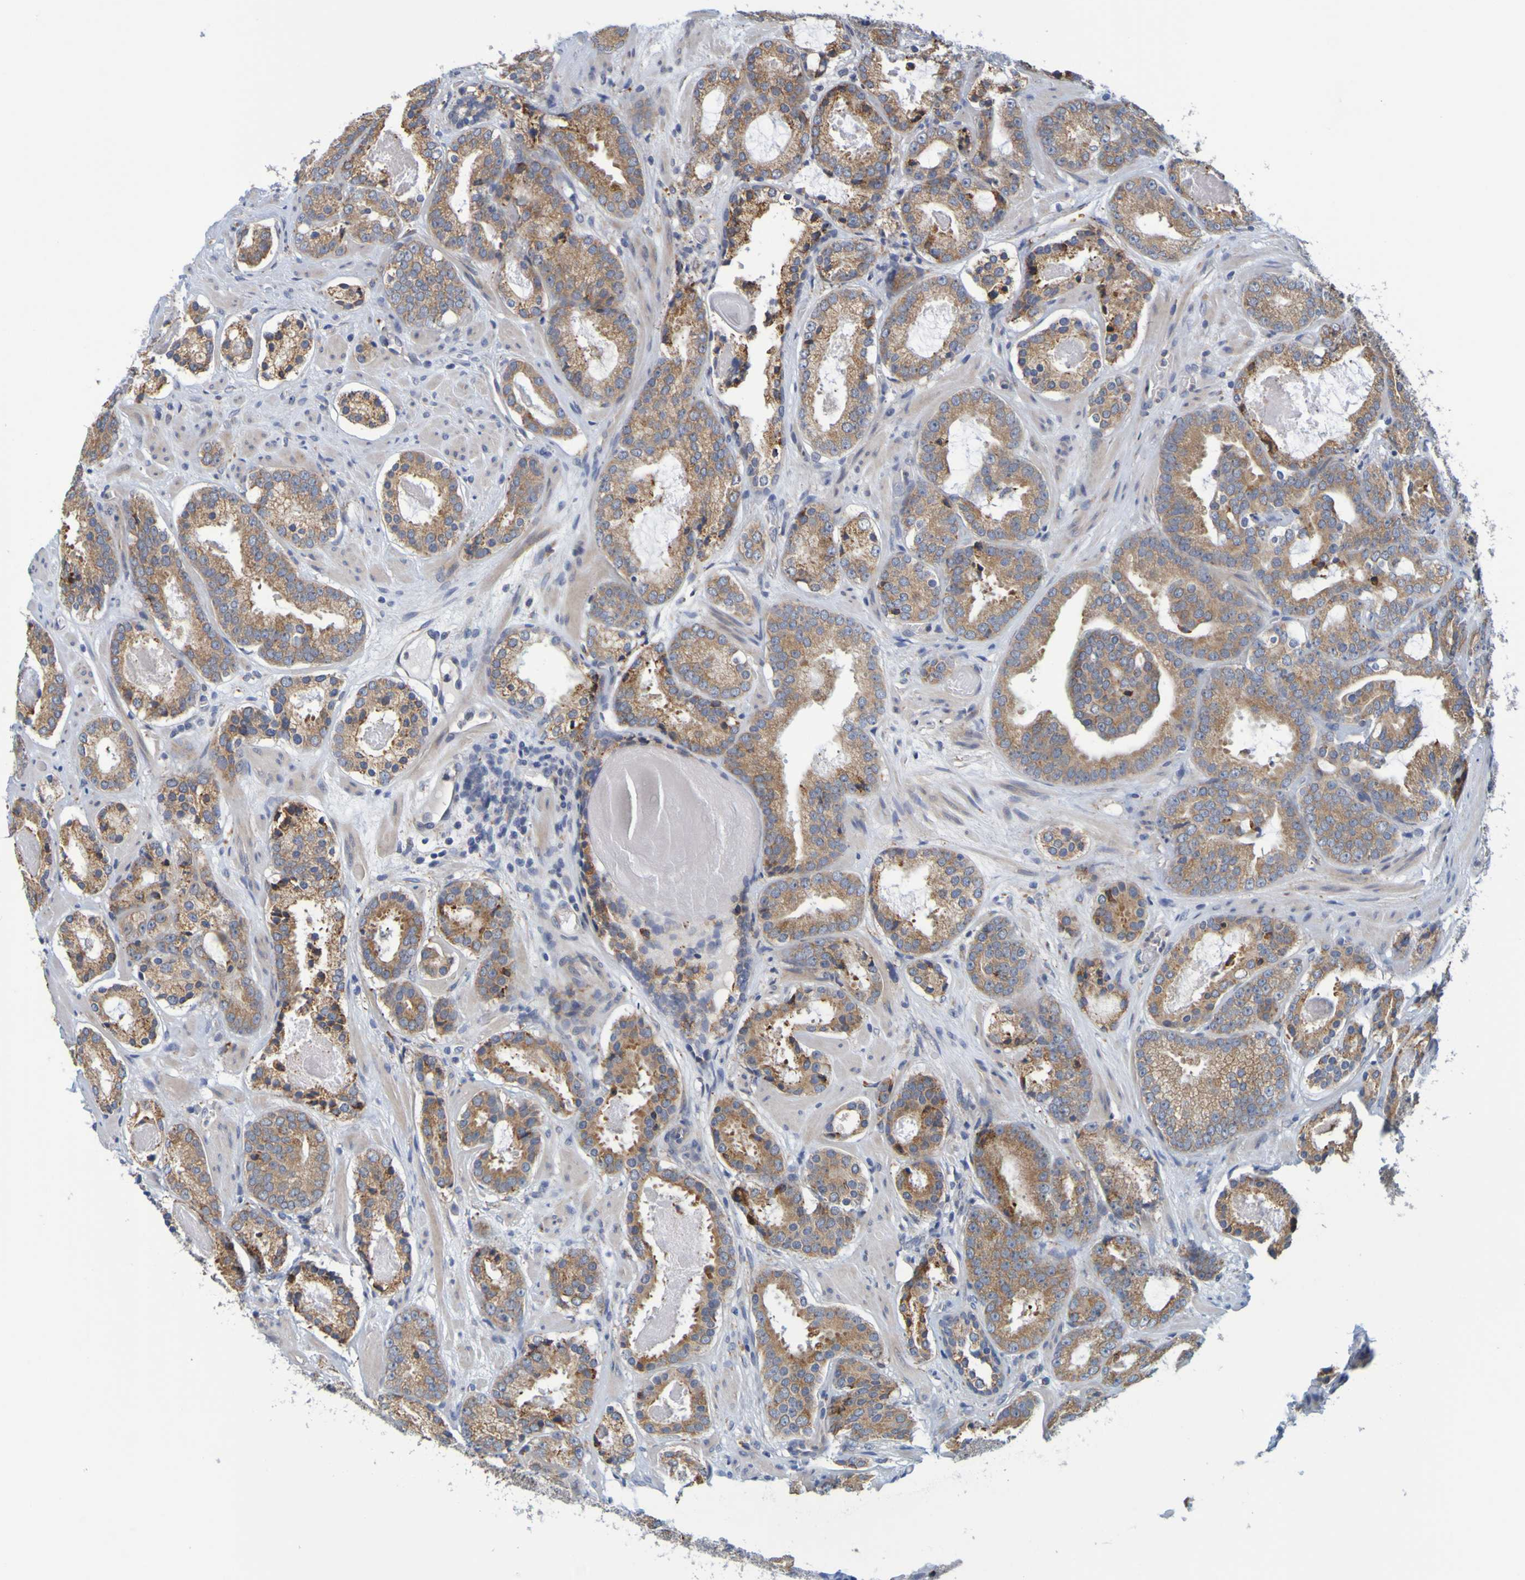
{"staining": {"intensity": "moderate", "quantity": ">75%", "location": "cytoplasmic/membranous"}, "tissue": "prostate cancer", "cell_type": "Tumor cells", "image_type": "cancer", "snomed": [{"axis": "morphology", "description": "Adenocarcinoma, Low grade"}, {"axis": "topography", "description": "Prostate"}], "caption": "Brown immunohistochemical staining in low-grade adenocarcinoma (prostate) displays moderate cytoplasmic/membranous expression in about >75% of tumor cells.", "gene": "SIL1", "patient": {"sex": "male", "age": 69}}